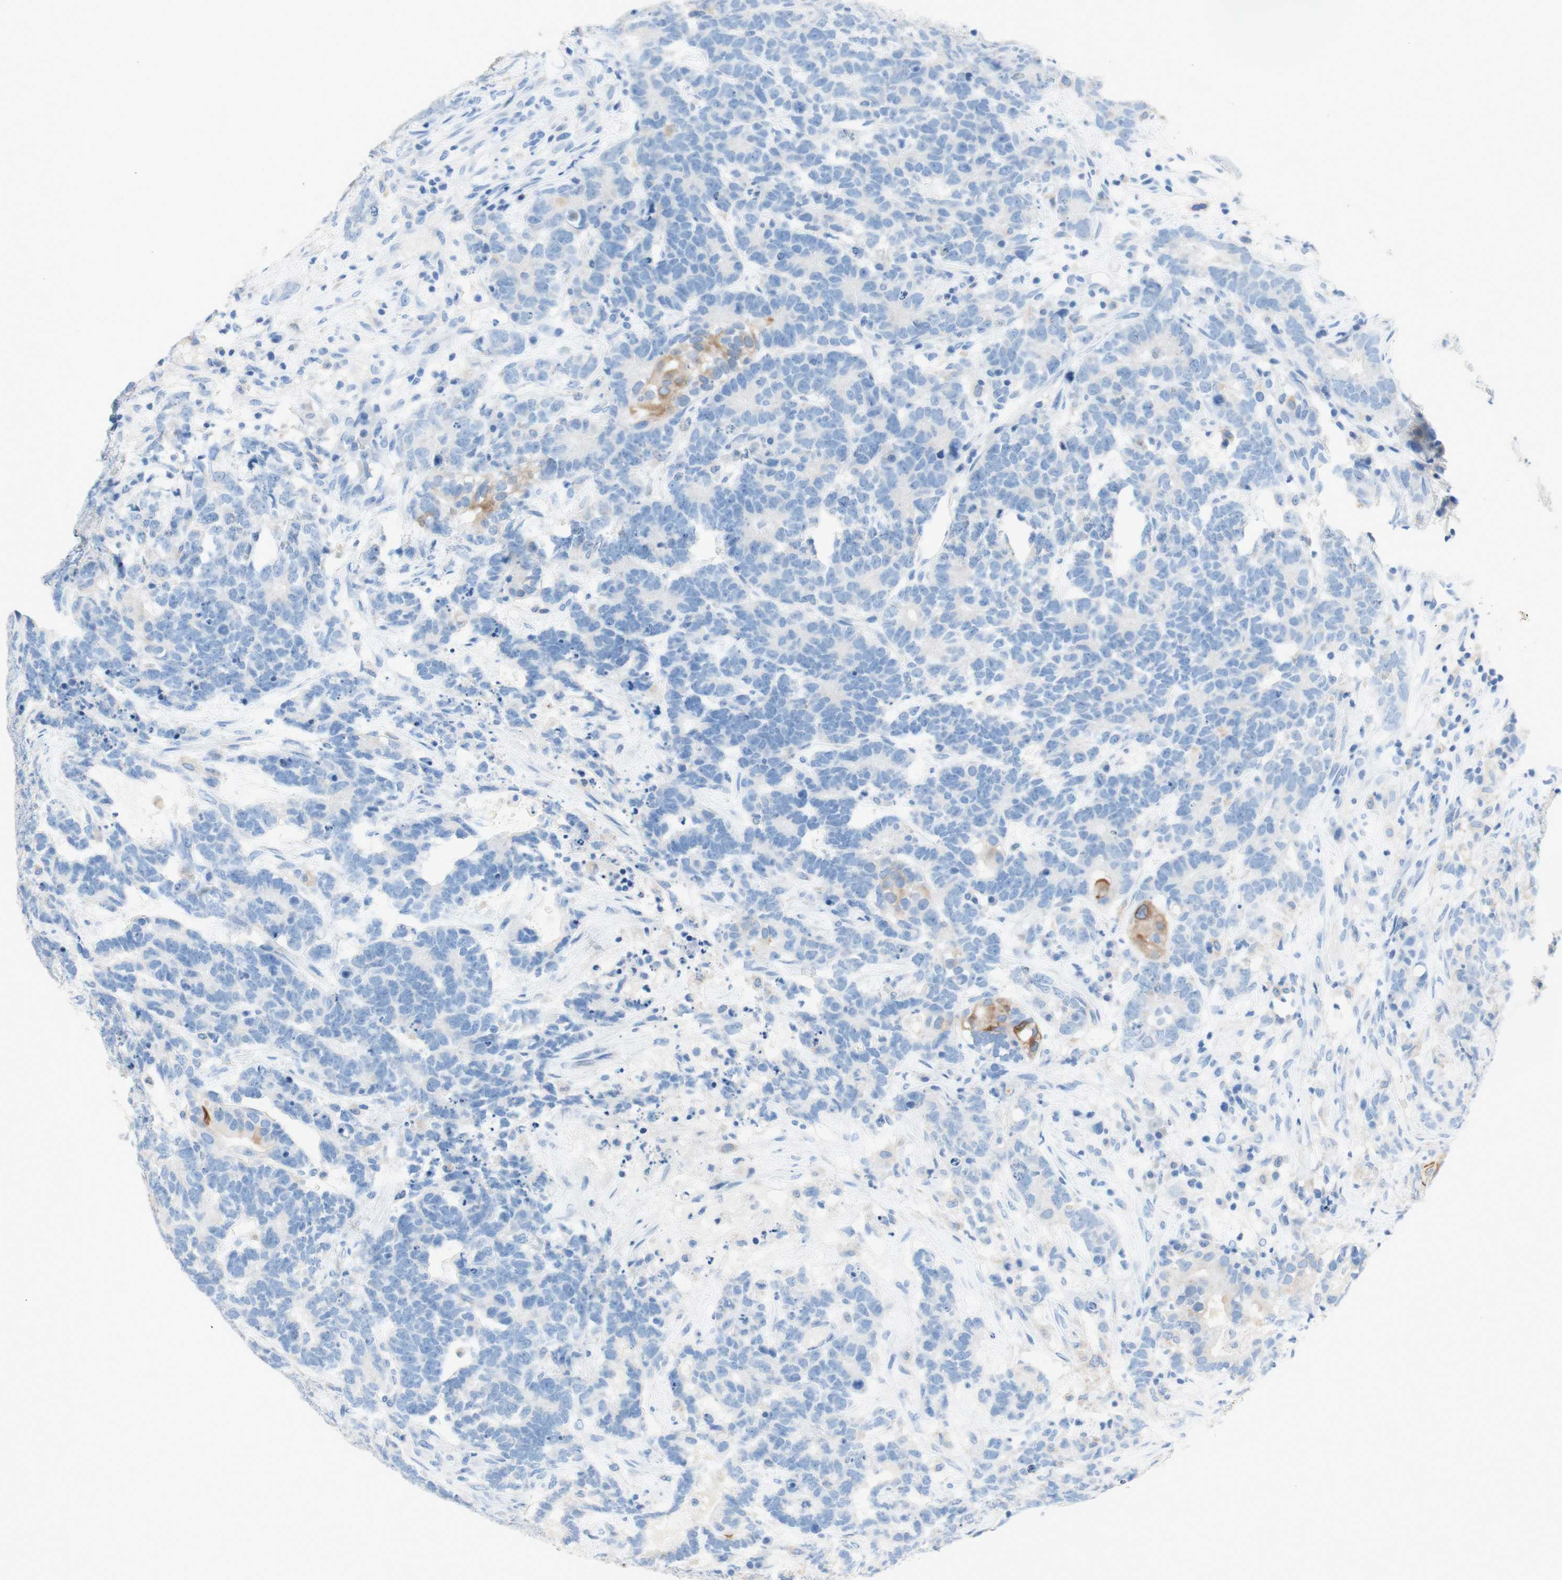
{"staining": {"intensity": "weak", "quantity": "<25%", "location": "cytoplasmic/membranous"}, "tissue": "testis cancer", "cell_type": "Tumor cells", "image_type": "cancer", "snomed": [{"axis": "morphology", "description": "Carcinoma, Embryonal, NOS"}, {"axis": "topography", "description": "Testis"}], "caption": "Tumor cells are negative for brown protein staining in testis cancer (embryonal carcinoma).", "gene": "POLR2J3", "patient": {"sex": "male", "age": 26}}